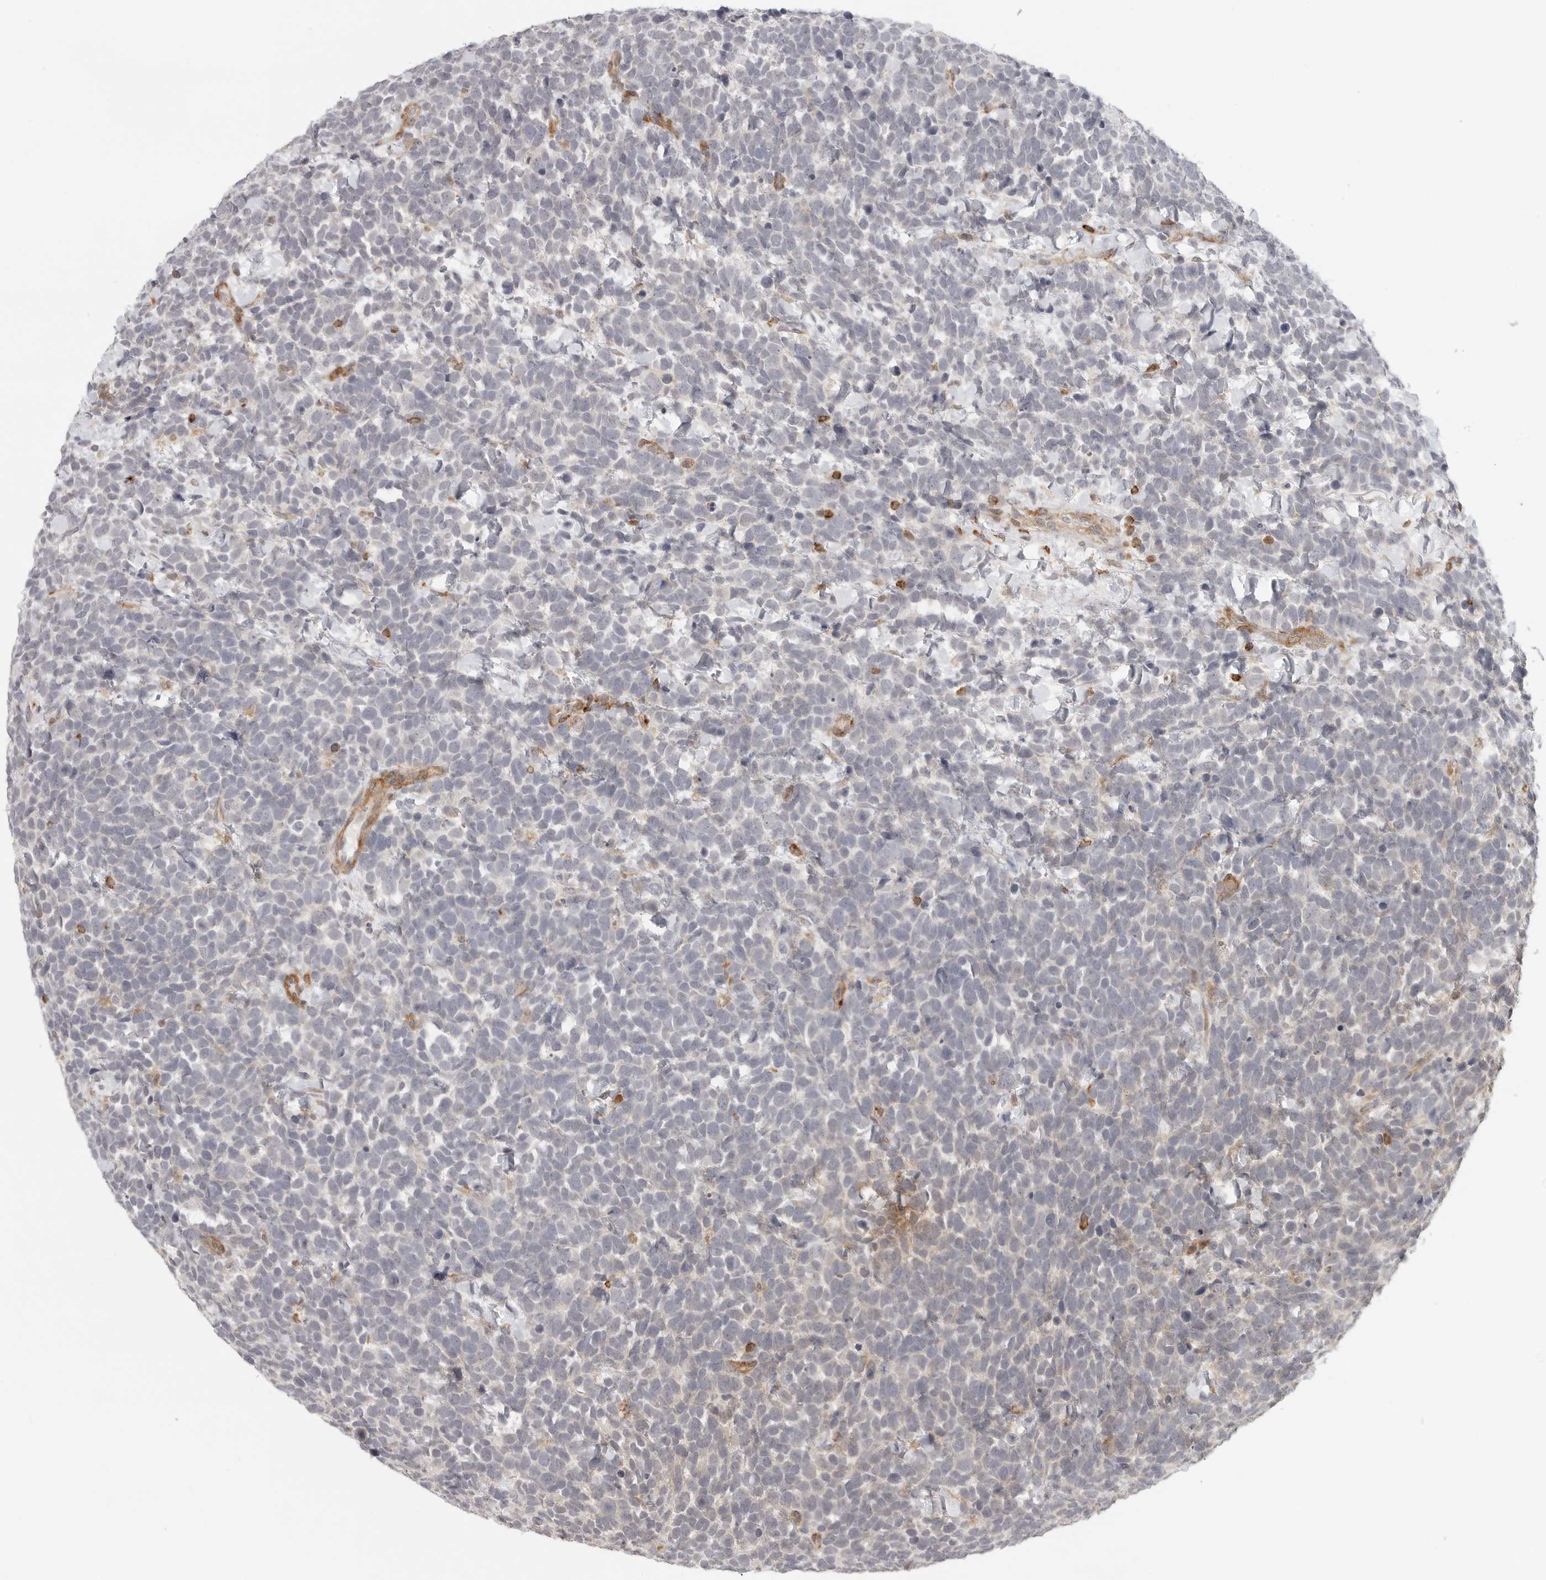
{"staining": {"intensity": "negative", "quantity": "none", "location": "none"}, "tissue": "urothelial cancer", "cell_type": "Tumor cells", "image_type": "cancer", "snomed": [{"axis": "morphology", "description": "Urothelial carcinoma, High grade"}, {"axis": "topography", "description": "Urinary bladder"}], "caption": "This micrograph is of urothelial cancer stained with immunohistochemistry (IHC) to label a protein in brown with the nuclei are counter-stained blue. There is no positivity in tumor cells. (Stains: DAB immunohistochemistry (IHC) with hematoxylin counter stain, Microscopy: brightfield microscopy at high magnification).", "gene": "SH3KBP1", "patient": {"sex": "female", "age": 82}}